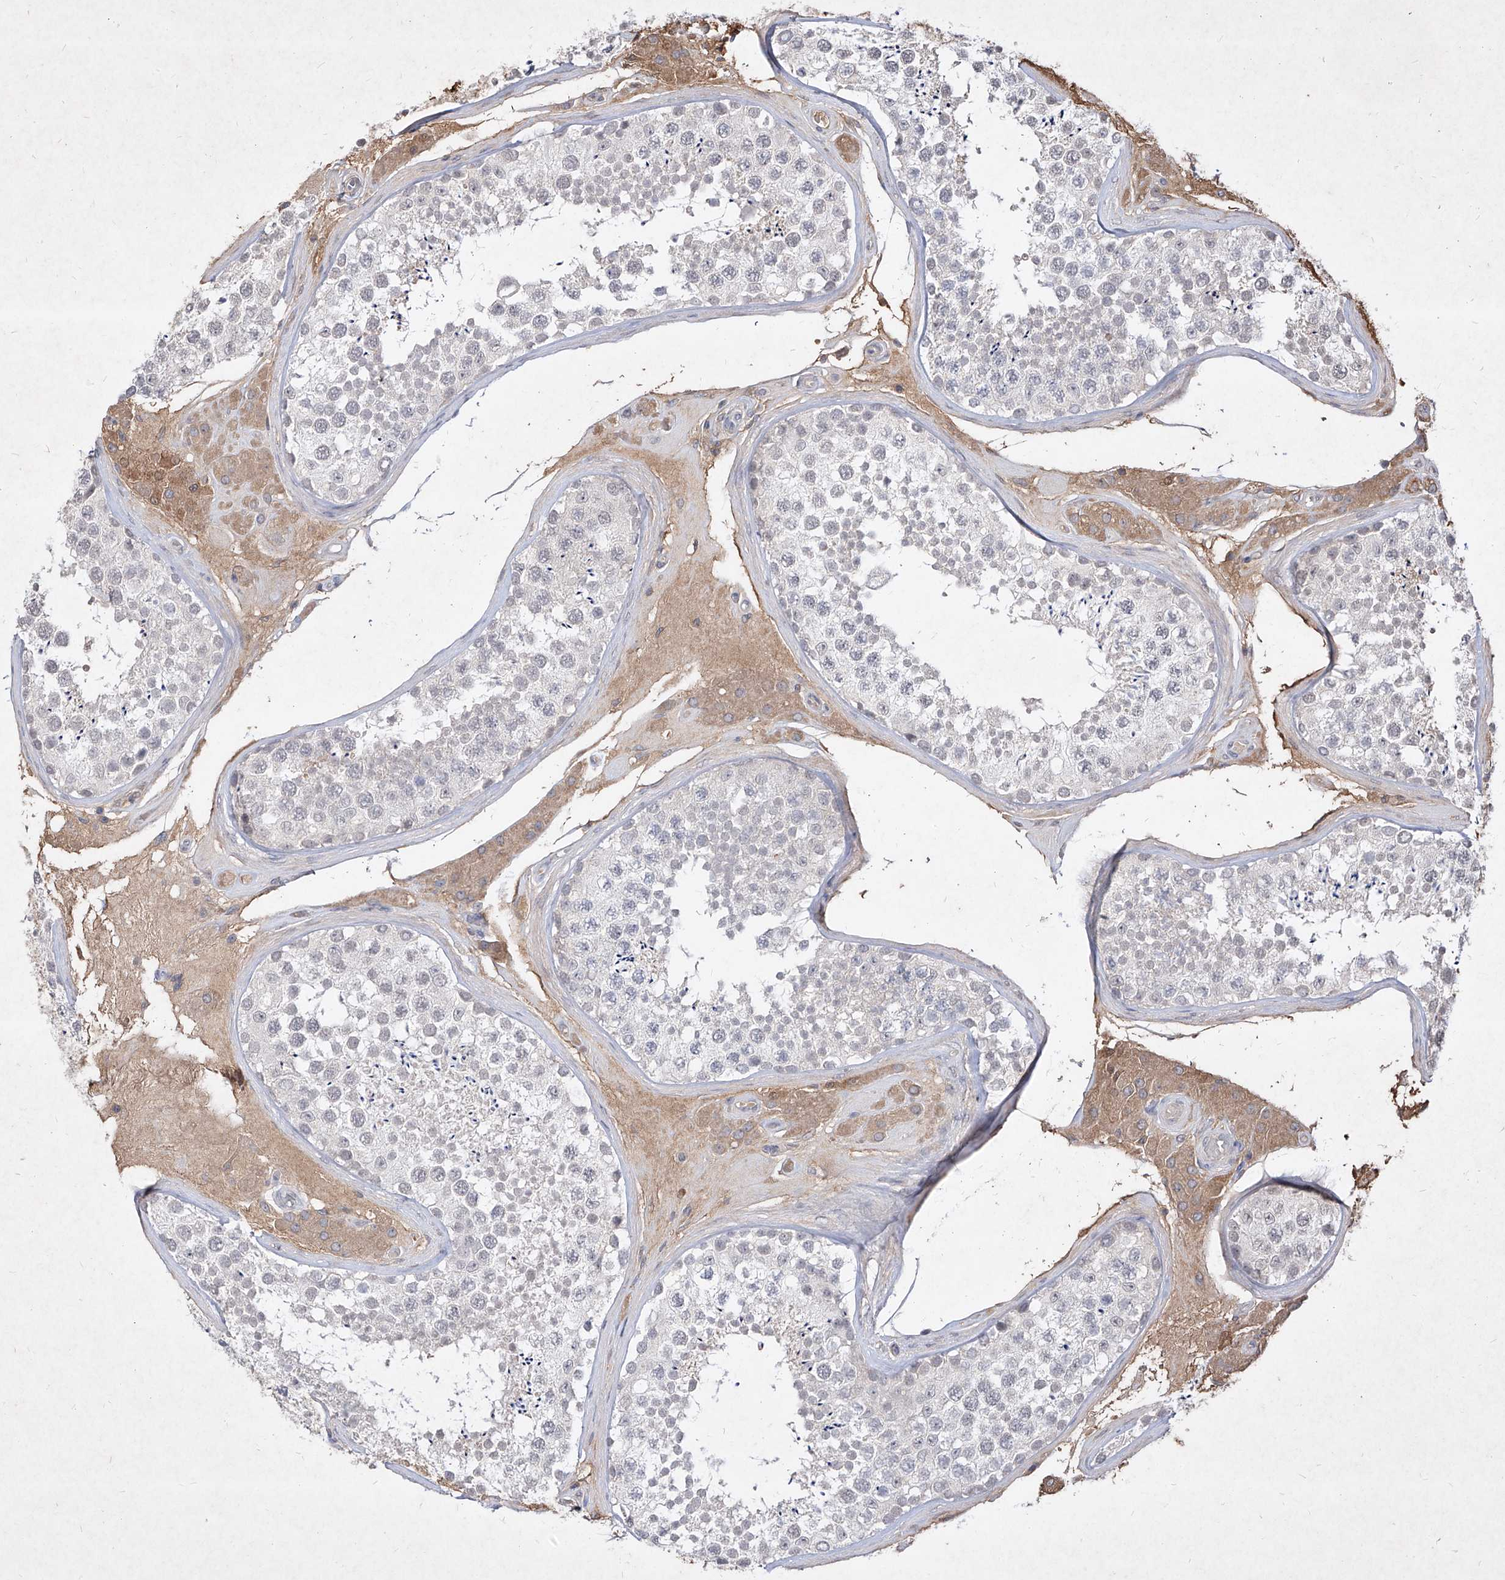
{"staining": {"intensity": "negative", "quantity": "none", "location": "none"}, "tissue": "testis", "cell_type": "Cells in seminiferous ducts", "image_type": "normal", "snomed": [{"axis": "morphology", "description": "Normal tissue, NOS"}, {"axis": "topography", "description": "Testis"}], "caption": "DAB (3,3'-diaminobenzidine) immunohistochemical staining of benign testis exhibits no significant positivity in cells in seminiferous ducts. Nuclei are stained in blue.", "gene": "C4A", "patient": {"sex": "male", "age": 46}}